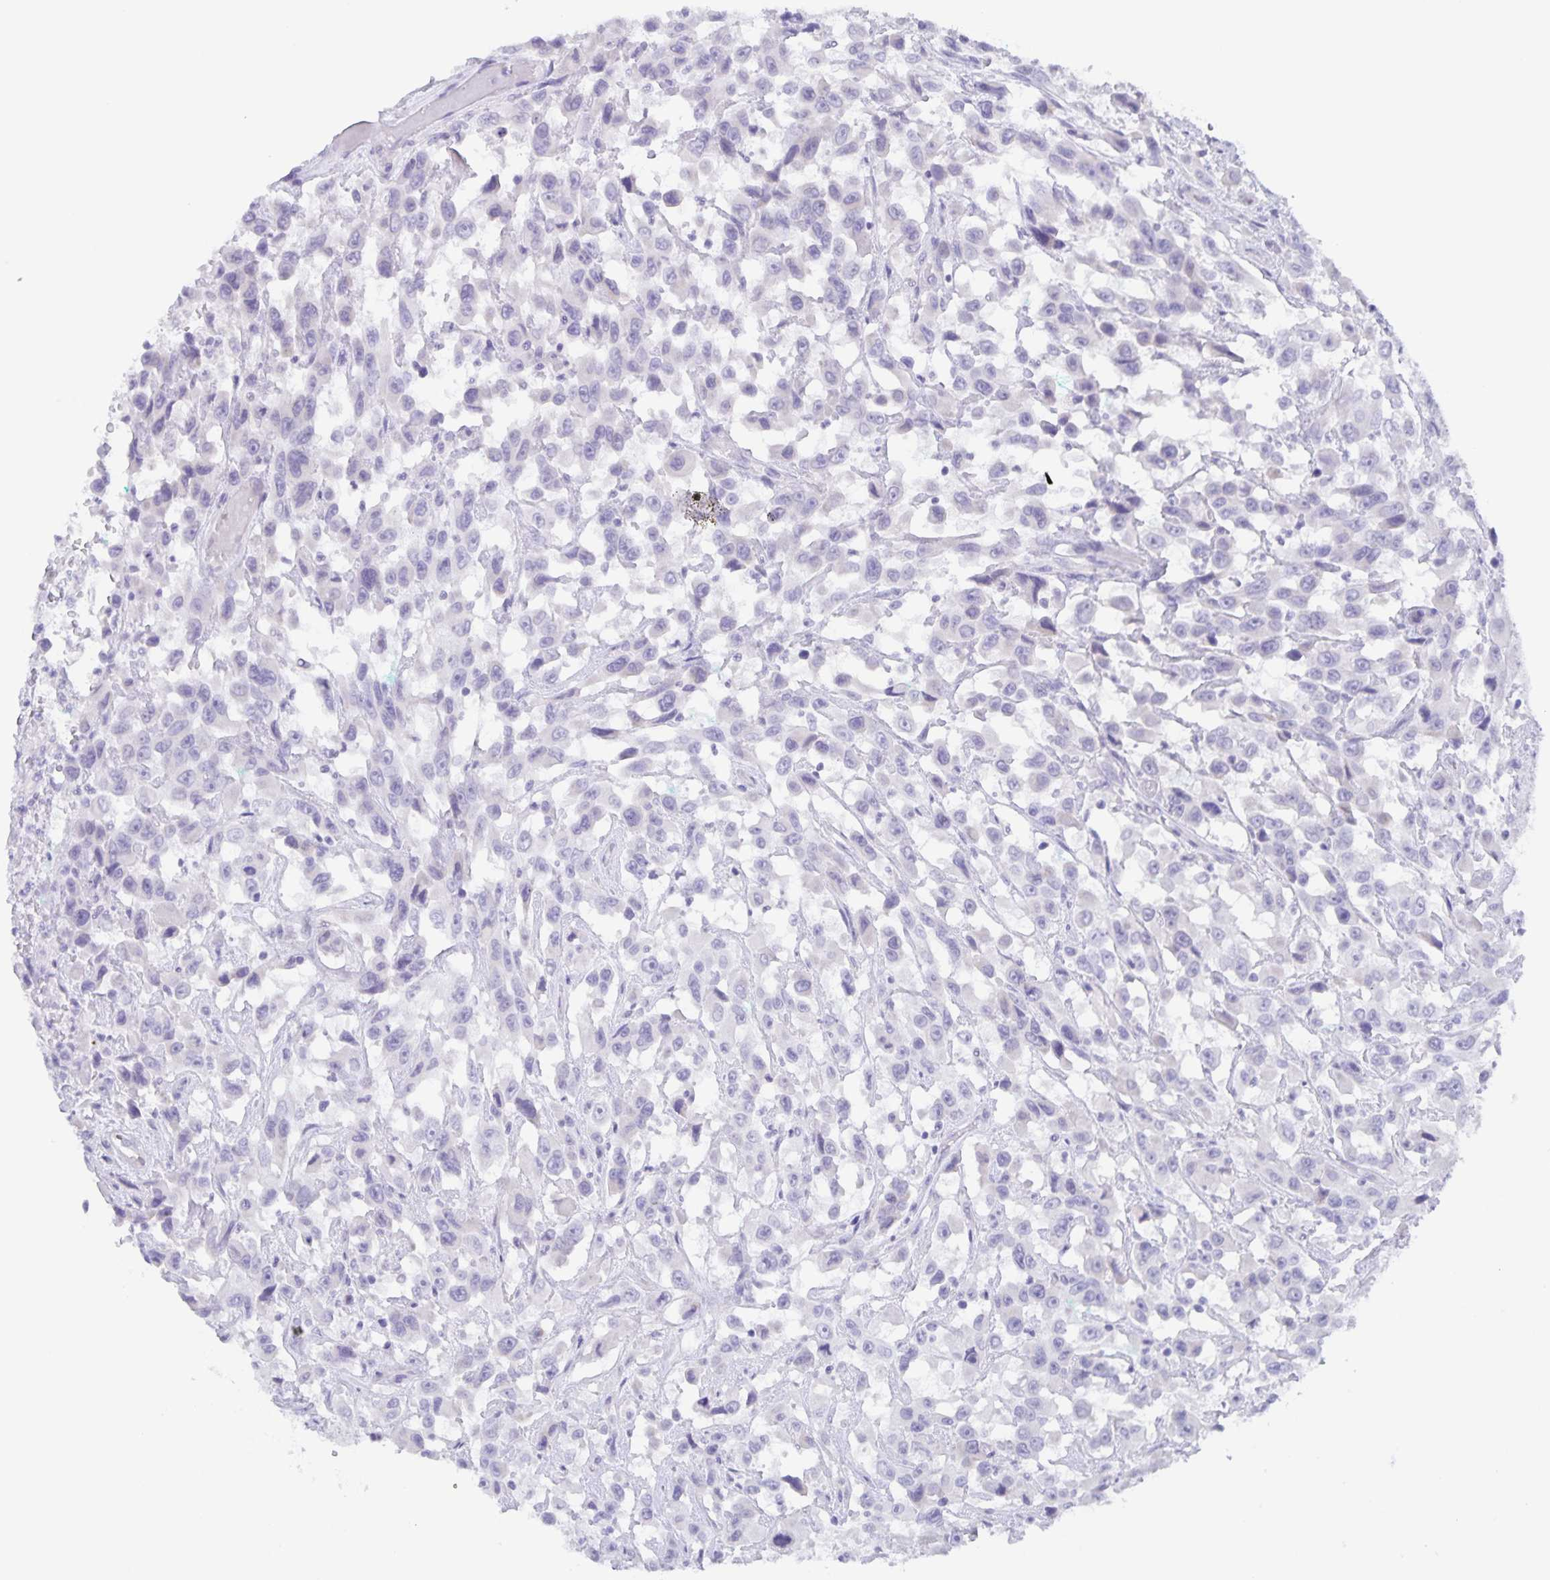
{"staining": {"intensity": "negative", "quantity": "none", "location": "none"}, "tissue": "urothelial cancer", "cell_type": "Tumor cells", "image_type": "cancer", "snomed": [{"axis": "morphology", "description": "Urothelial carcinoma, High grade"}, {"axis": "topography", "description": "Urinary bladder"}], "caption": "Immunohistochemistry (IHC) of urothelial cancer reveals no expression in tumor cells. Nuclei are stained in blue.", "gene": "AQP4", "patient": {"sex": "male", "age": 53}}